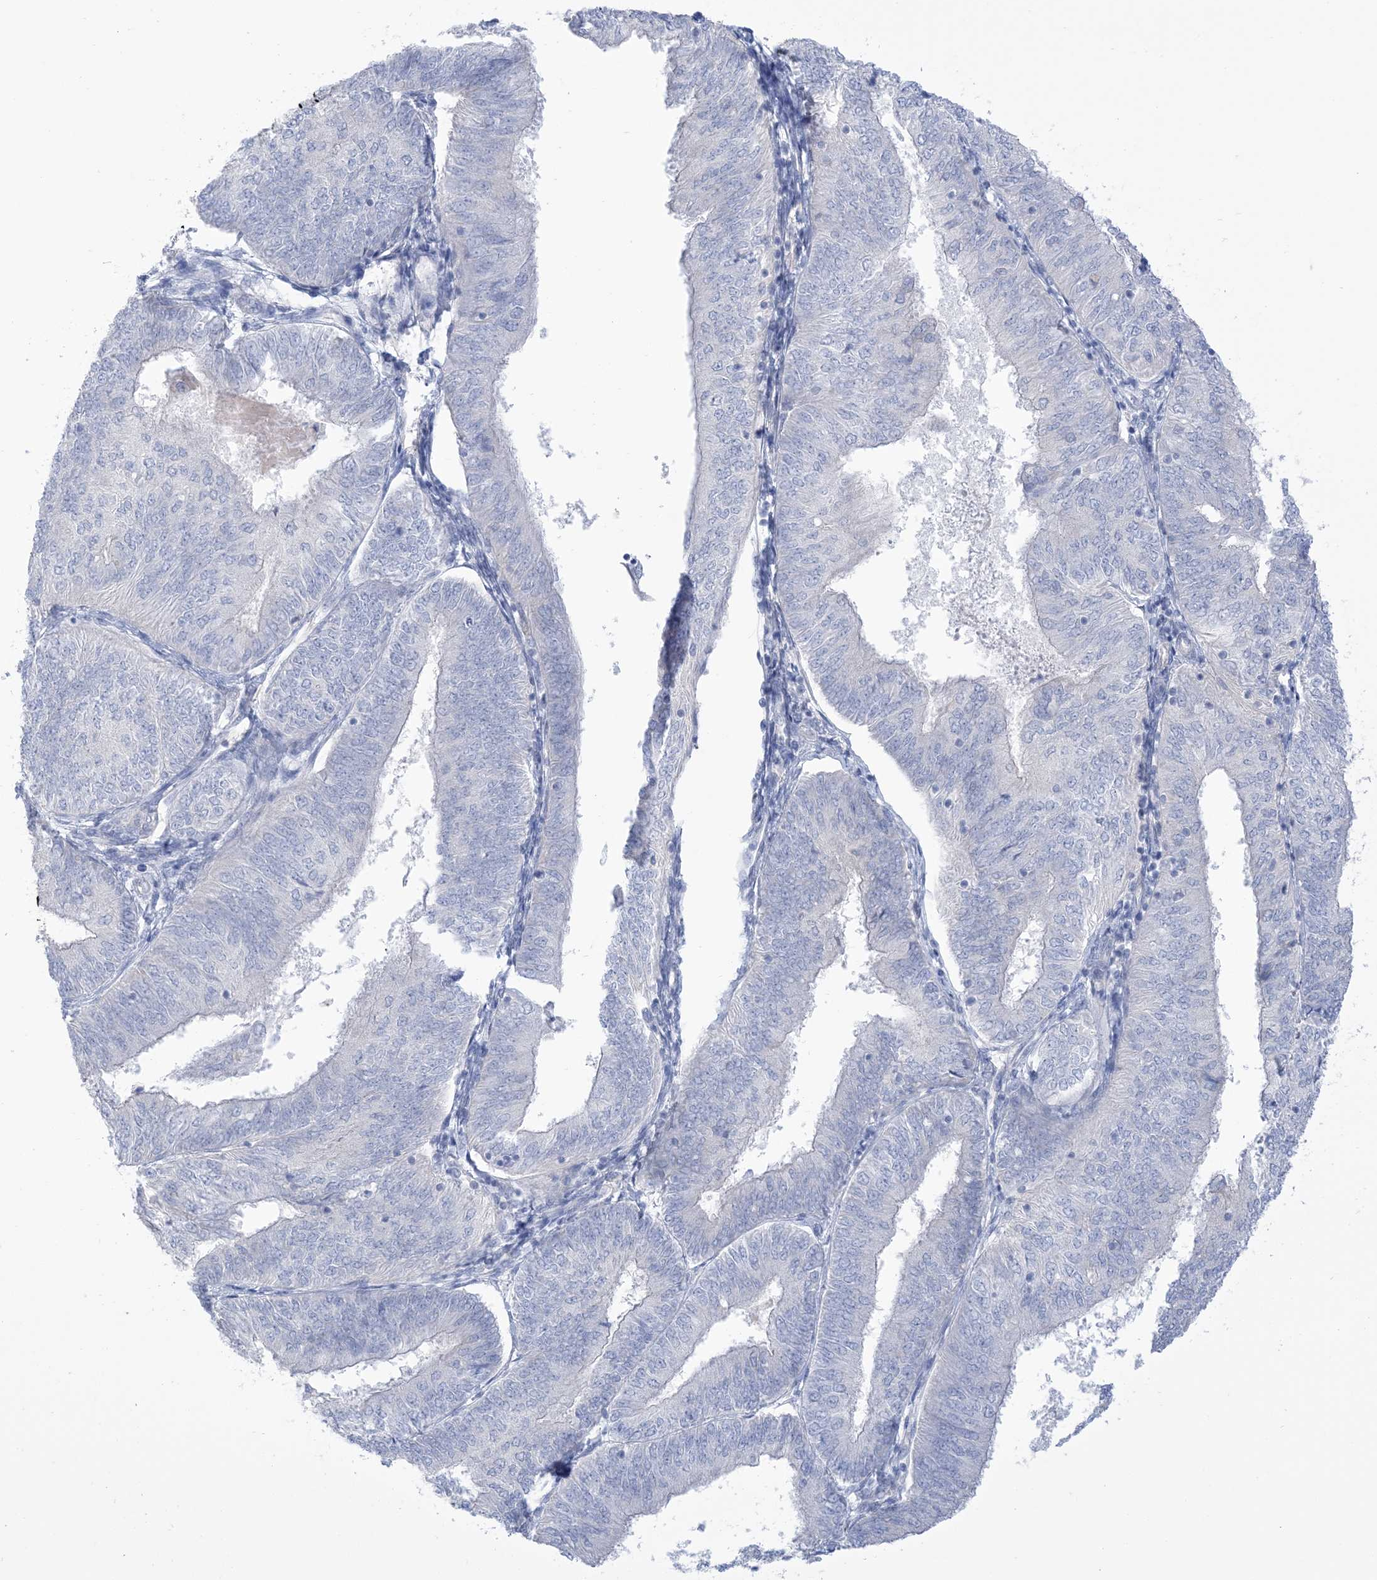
{"staining": {"intensity": "negative", "quantity": "none", "location": "none"}, "tissue": "endometrial cancer", "cell_type": "Tumor cells", "image_type": "cancer", "snomed": [{"axis": "morphology", "description": "Adenocarcinoma, NOS"}, {"axis": "topography", "description": "Endometrium"}], "caption": "Immunohistochemistry histopathology image of human adenocarcinoma (endometrial) stained for a protein (brown), which exhibits no staining in tumor cells.", "gene": "MTHFD2L", "patient": {"sex": "female", "age": 58}}